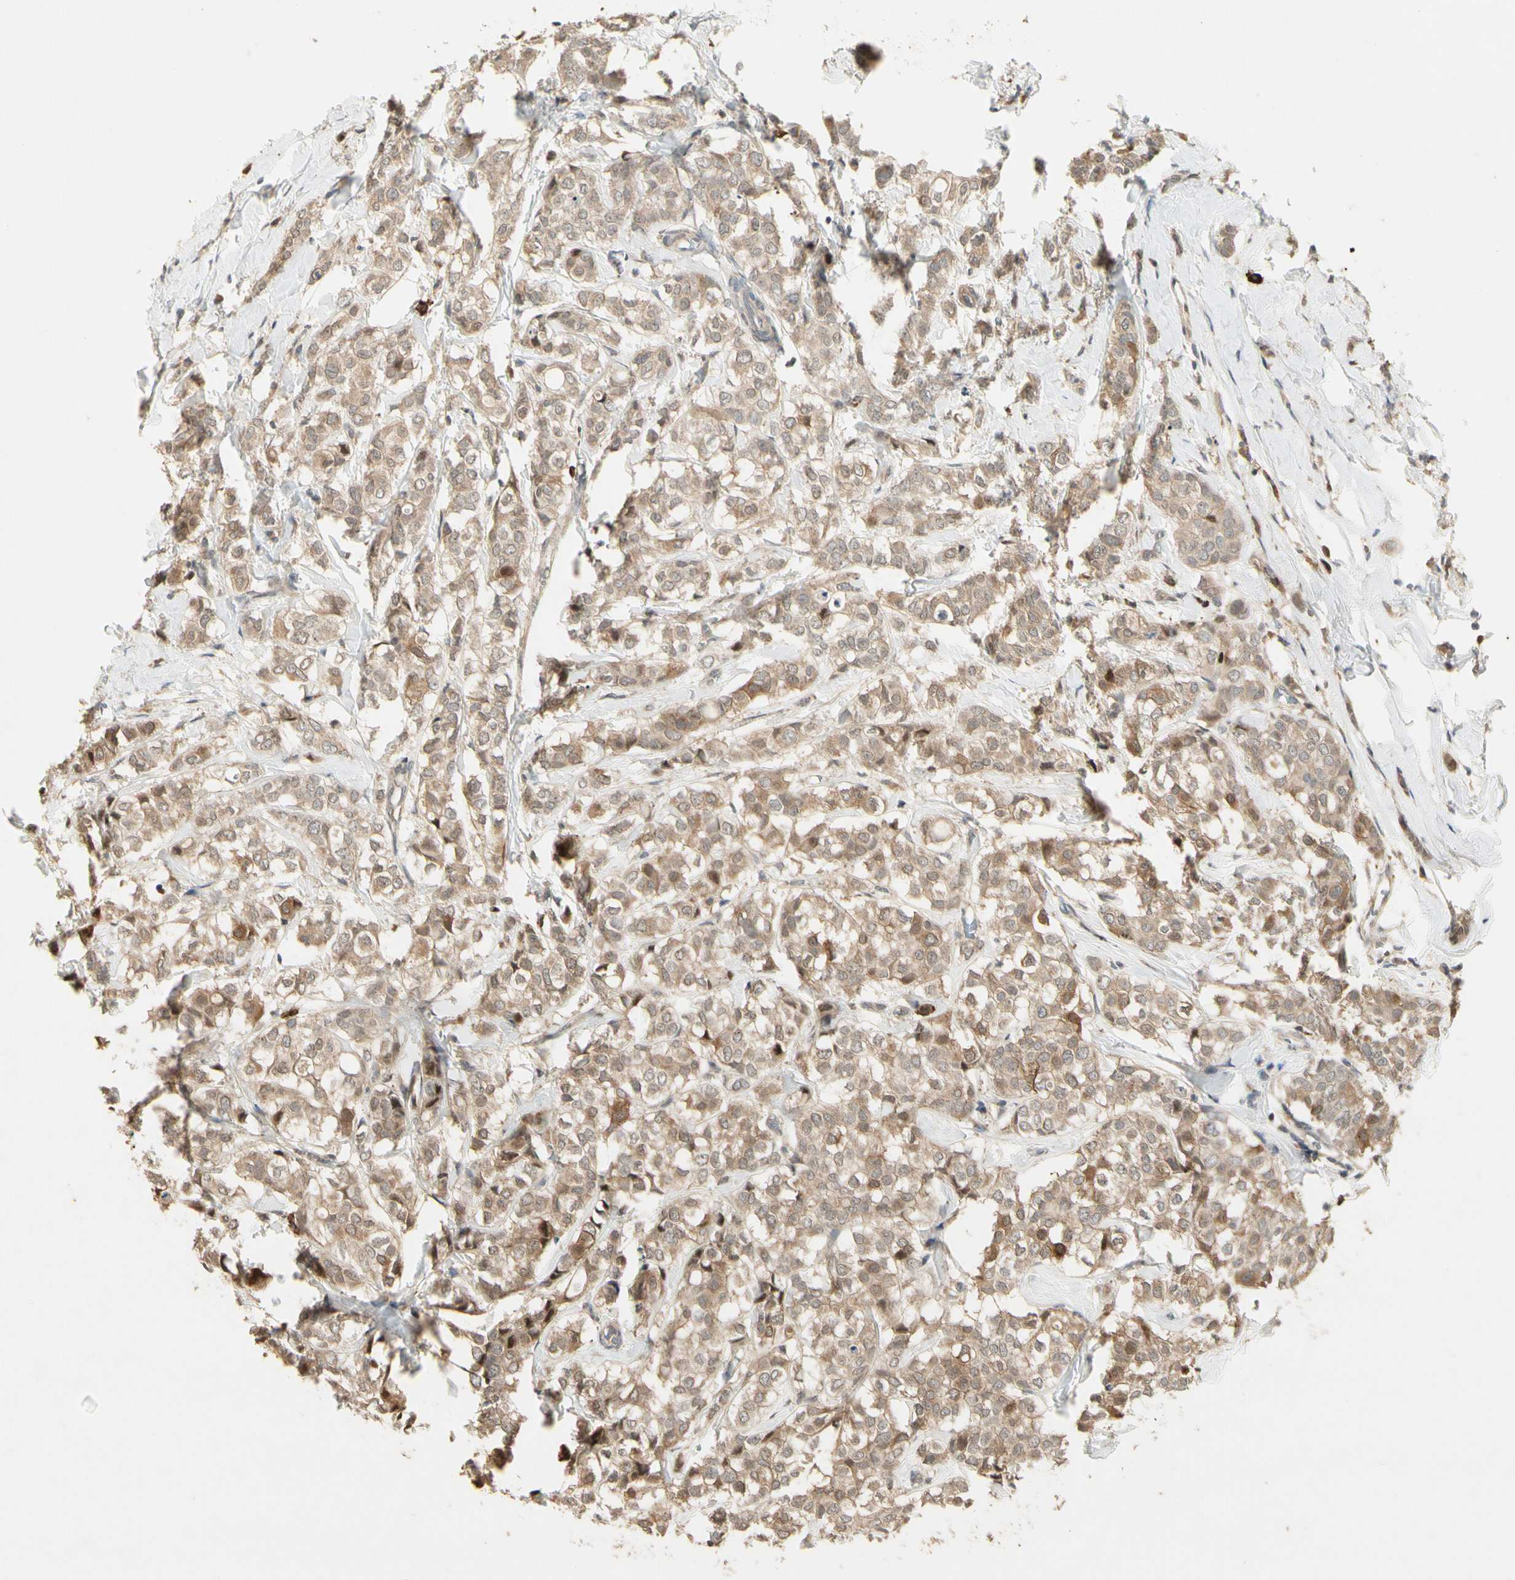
{"staining": {"intensity": "moderate", "quantity": ">75%", "location": "cytoplasmic/membranous"}, "tissue": "breast cancer", "cell_type": "Tumor cells", "image_type": "cancer", "snomed": [{"axis": "morphology", "description": "Lobular carcinoma"}, {"axis": "topography", "description": "Breast"}], "caption": "IHC of human breast cancer (lobular carcinoma) reveals medium levels of moderate cytoplasmic/membranous expression in about >75% of tumor cells.", "gene": "ATG4C", "patient": {"sex": "female", "age": 60}}